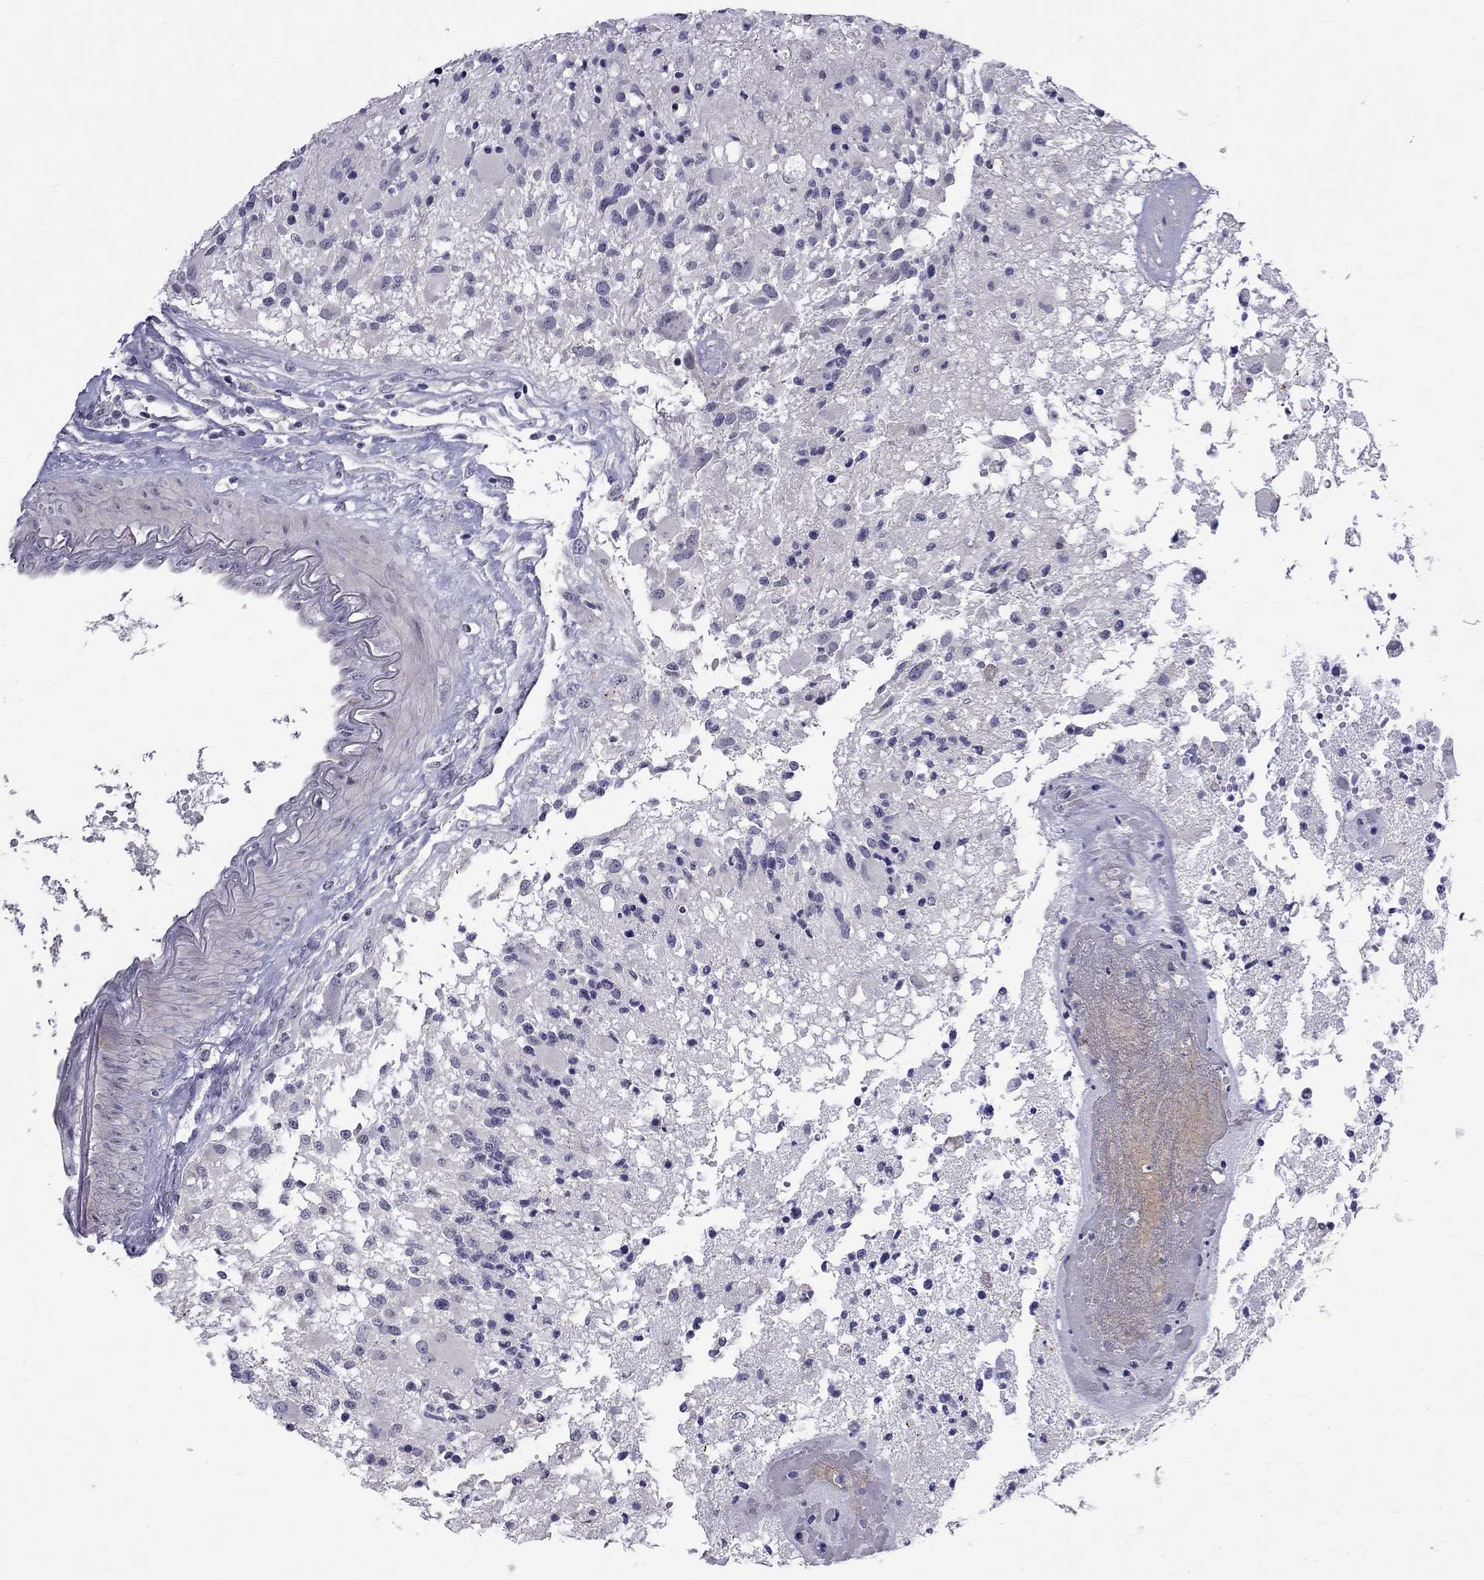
{"staining": {"intensity": "negative", "quantity": "none", "location": "none"}, "tissue": "glioma", "cell_type": "Tumor cells", "image_type": "cancer", "snomed": [{"axis": "morphology", "description": "Glioma, malignant, High grade"}, {"axis": "topography", "description": "Brain"}], "caption": "An image of human glioma is negative for staining in tumor cells.", "gene": "RTL9", "patient": {"sex": "female", "age": 63}}